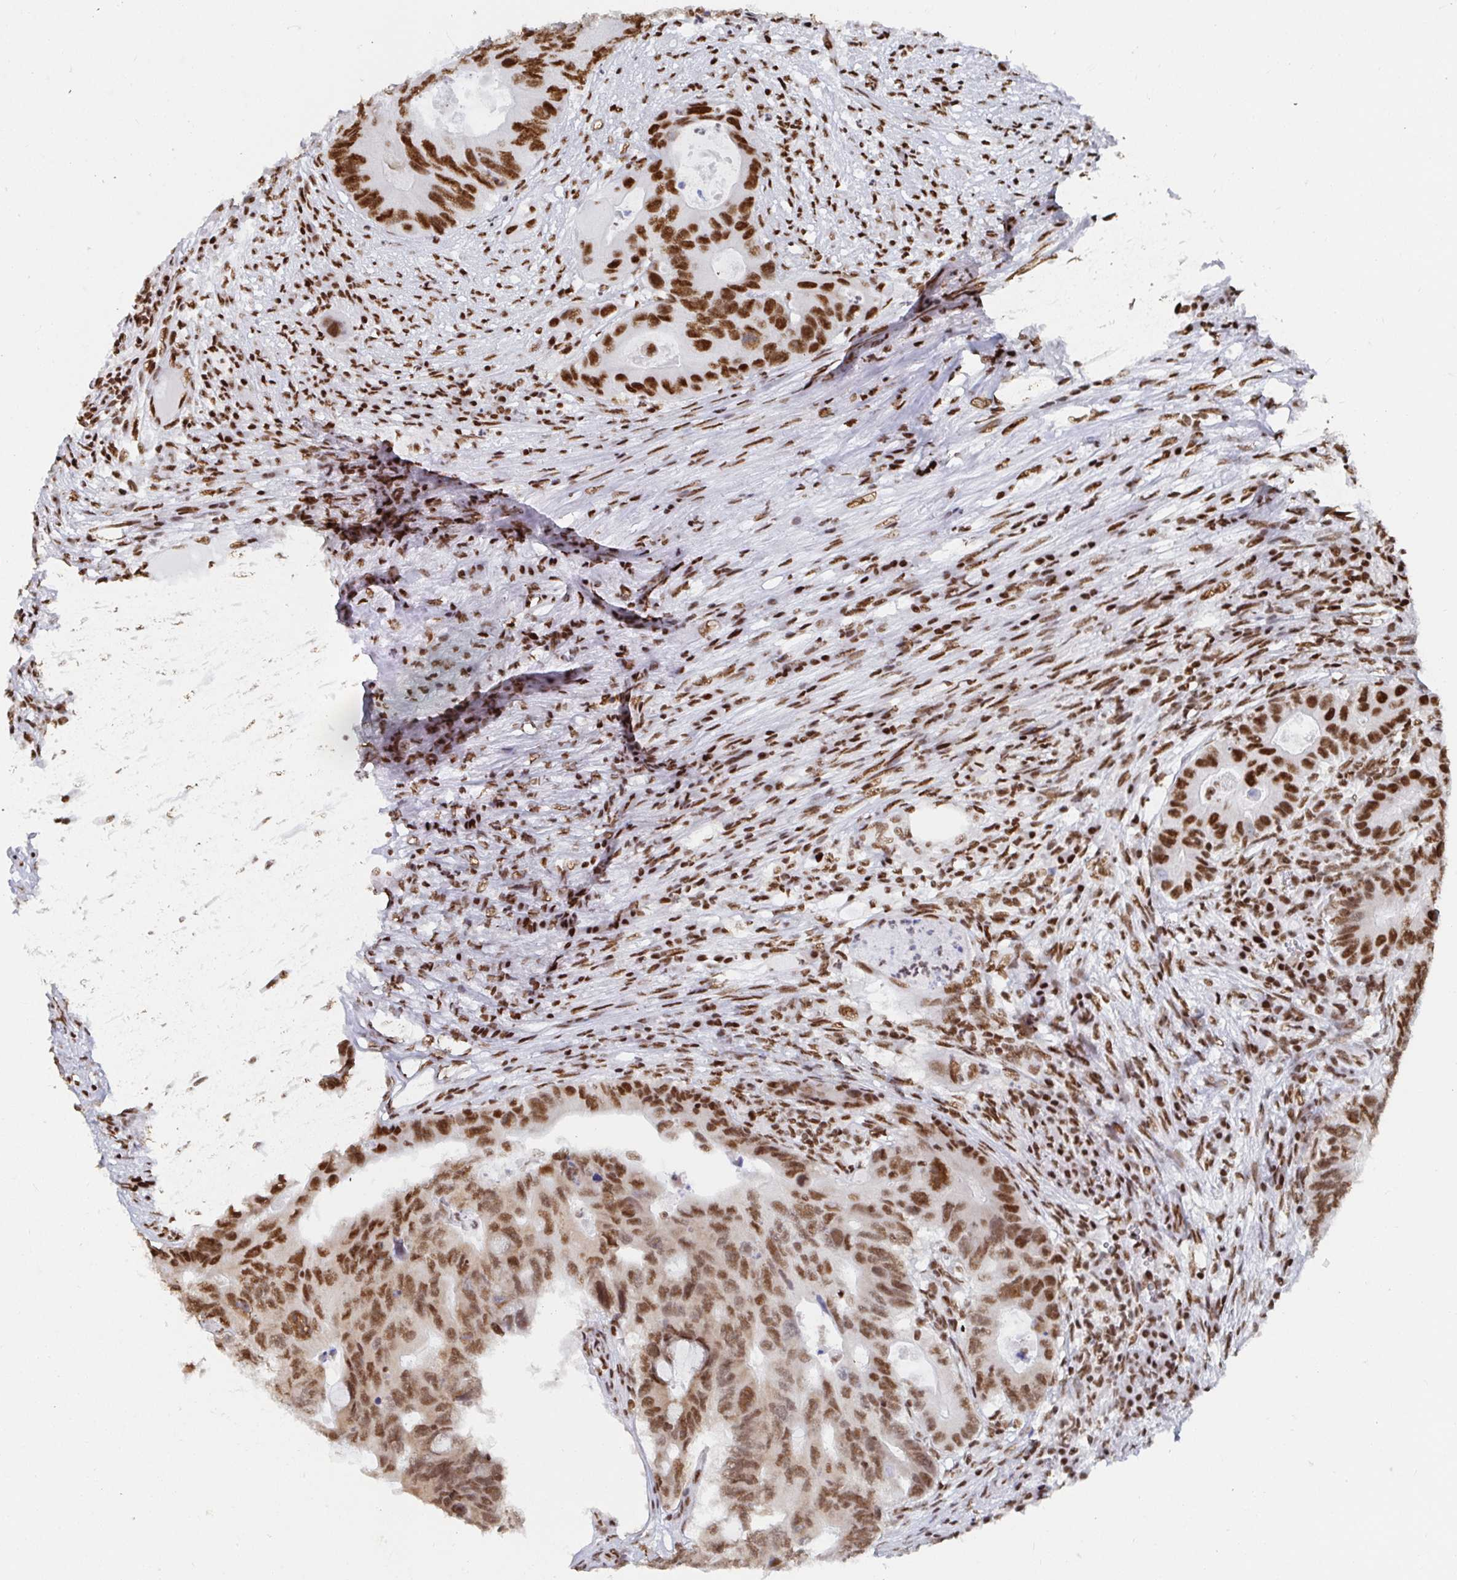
{"staining": {"intensity": "strong", "quantity": ">75%", "location": "nuclear"}, "tissue": "colorectal cancer", "cell_type": "Tumor cells", "image_type": "cancer", "snomed": [{"axis": "morphology", "description": "Adenocarcinoma, NOS"}, {"axis": "topography", "description": "Colon"}], "caption": "Immunohistochemical staining of human colorectal cancer shows strong nuclear protein expression in about >75% of tumor cells.", "gene": "EWSR1", "patient": {"sex": "male", "age": 71}}